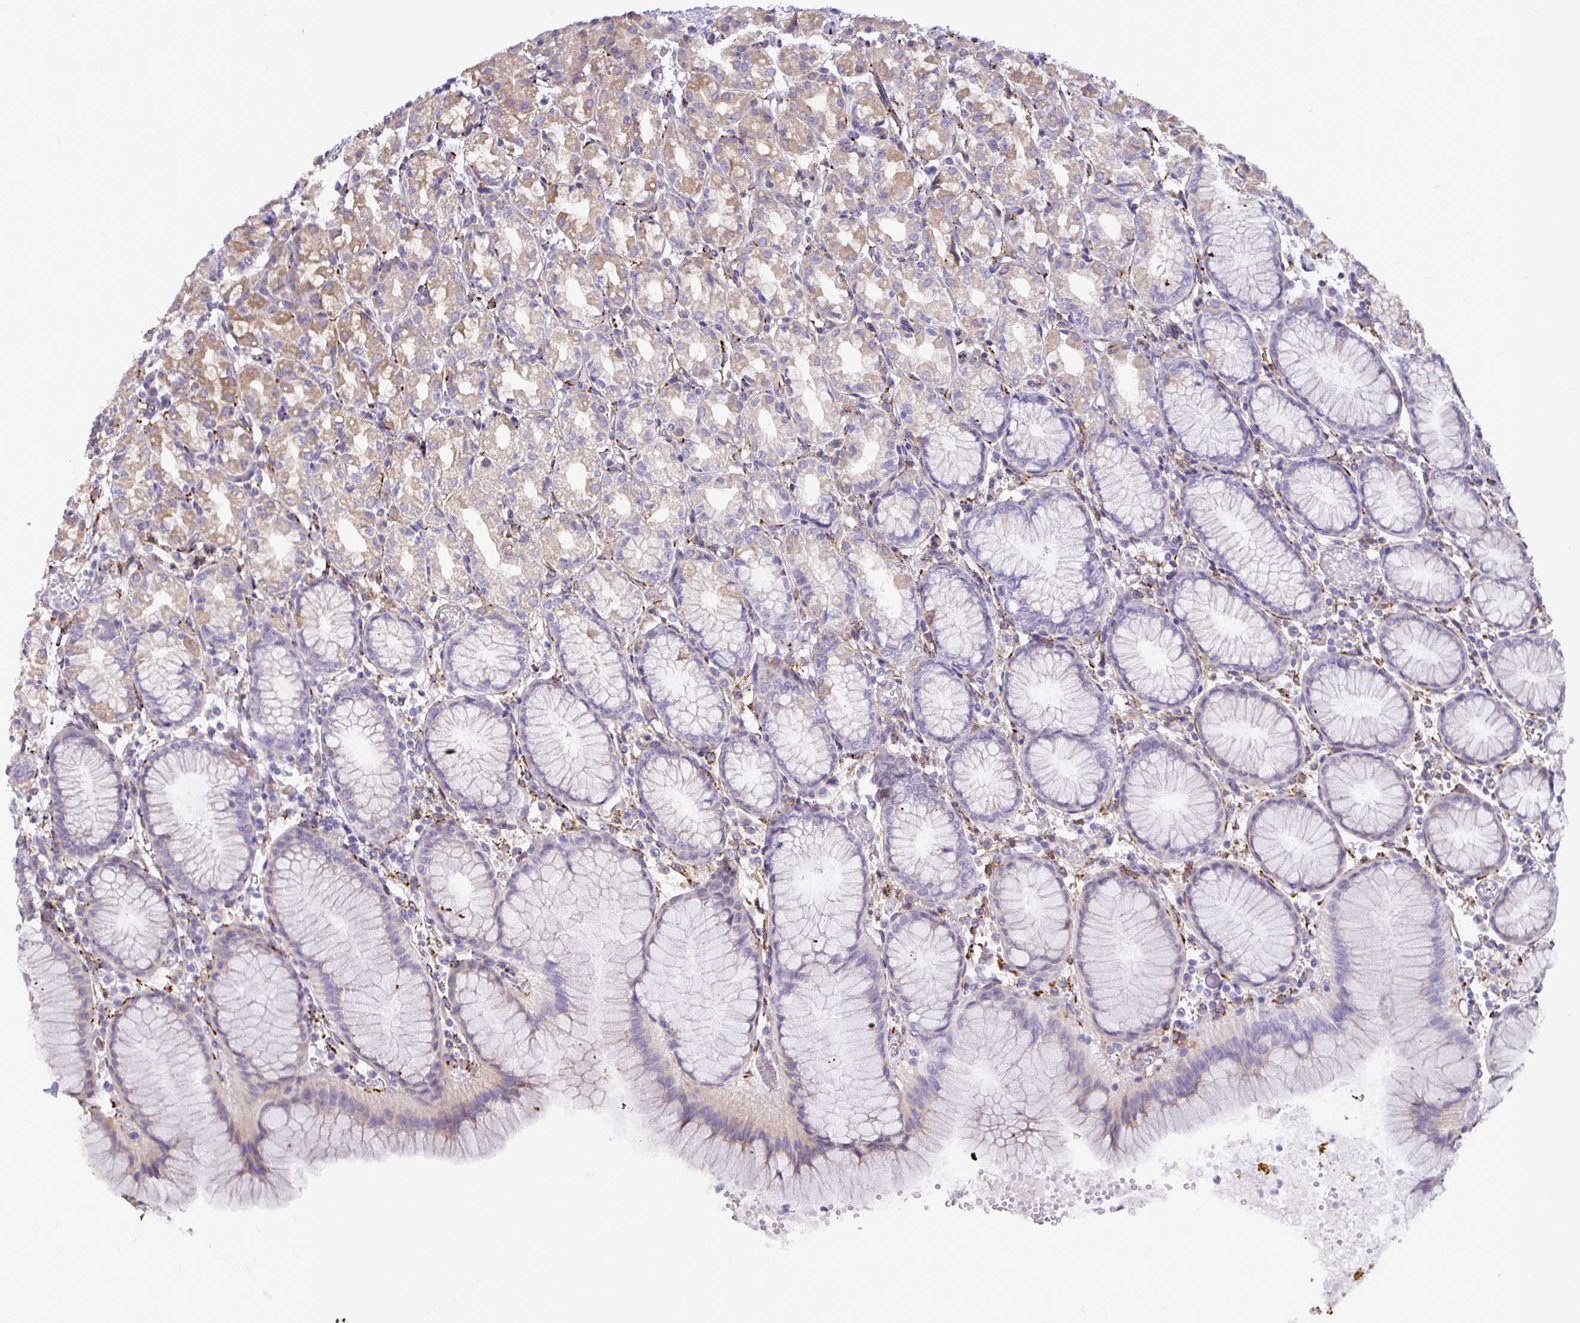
{"staining": {"intensity": "weak", "quantity": "<25%", "location": "cytoplasmic/membranous"}, "tissue": "stomach", "cell_type": "Glandular cells", "image_type": "normal", "snomed": [{"axis": "morphology", "description": "Normal tissue, NOS"}, {"axis": "topography", "description": "Stomach"}], "caption": "DAB (3,3'-diaminobenzidine) immunohistochemical staining of normal human stomach reveals no significant positivity in glandular cells. Nuclei are stained in blue.", "gene": "P4HA2", "patient": {"sex": "female", "age": 57}}